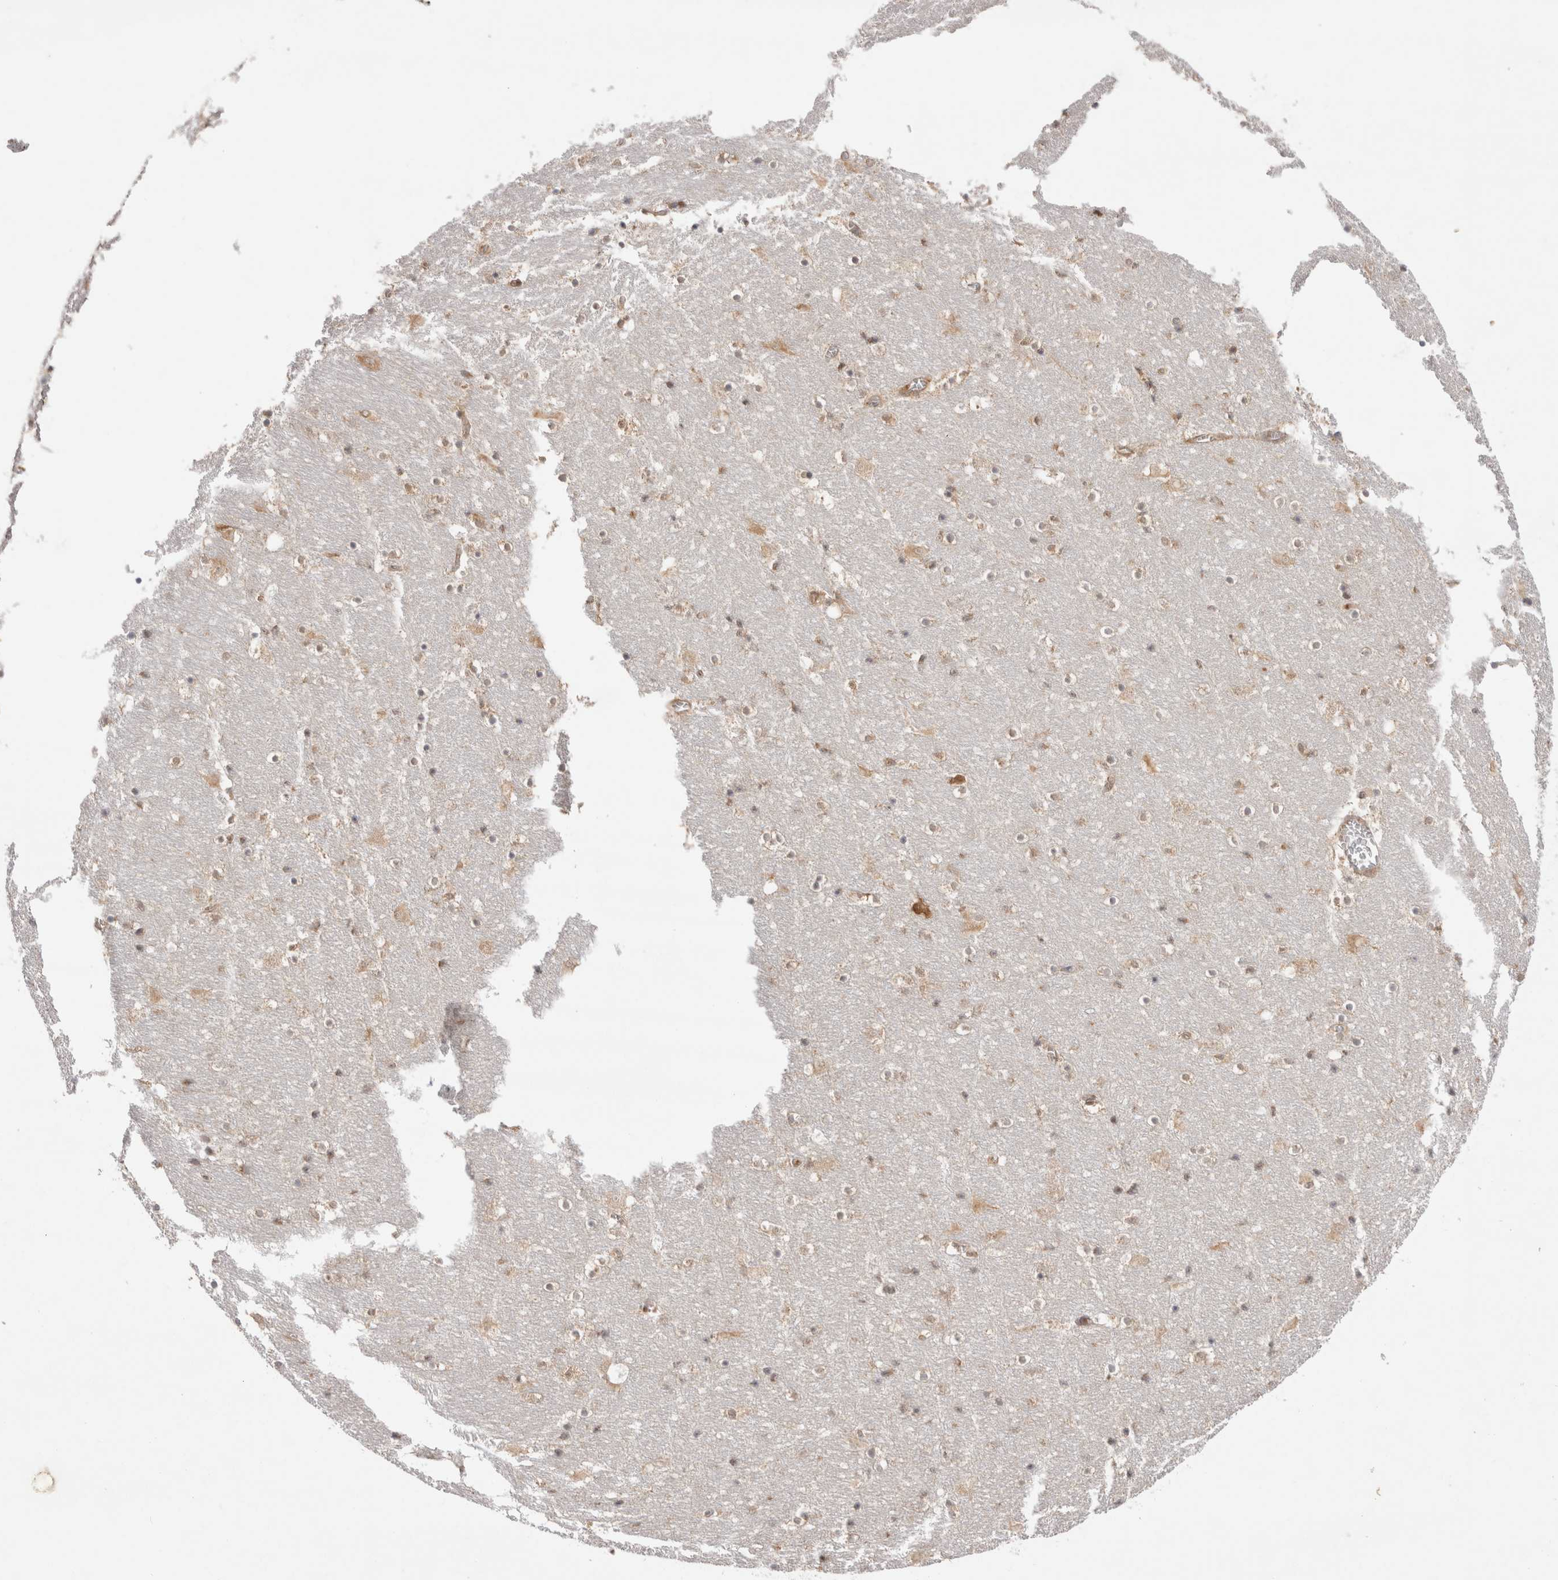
{"staining": {"intensity": "weak", "quantity": "<25%", "location": "cytoplasmic/membranous"}, "tissue": "hippocampus", "cell_type": "Glial cells", "image_type": "normal", "snomed": [{"axis": "morphology", "description": "Normal tissue, NOS"}, {"axis": "topography", "description": "Hippocampus"}], "caption": "Immunohistochemical staining of unremarkable hippocampus exhibits no significant staining in glial cells. The staining is performed using DAB brown chromogen with nuclei counter-stained in using hematoxylin.", "gene": "EIF3E", "patient": {"sex": "male", "age": 45}}